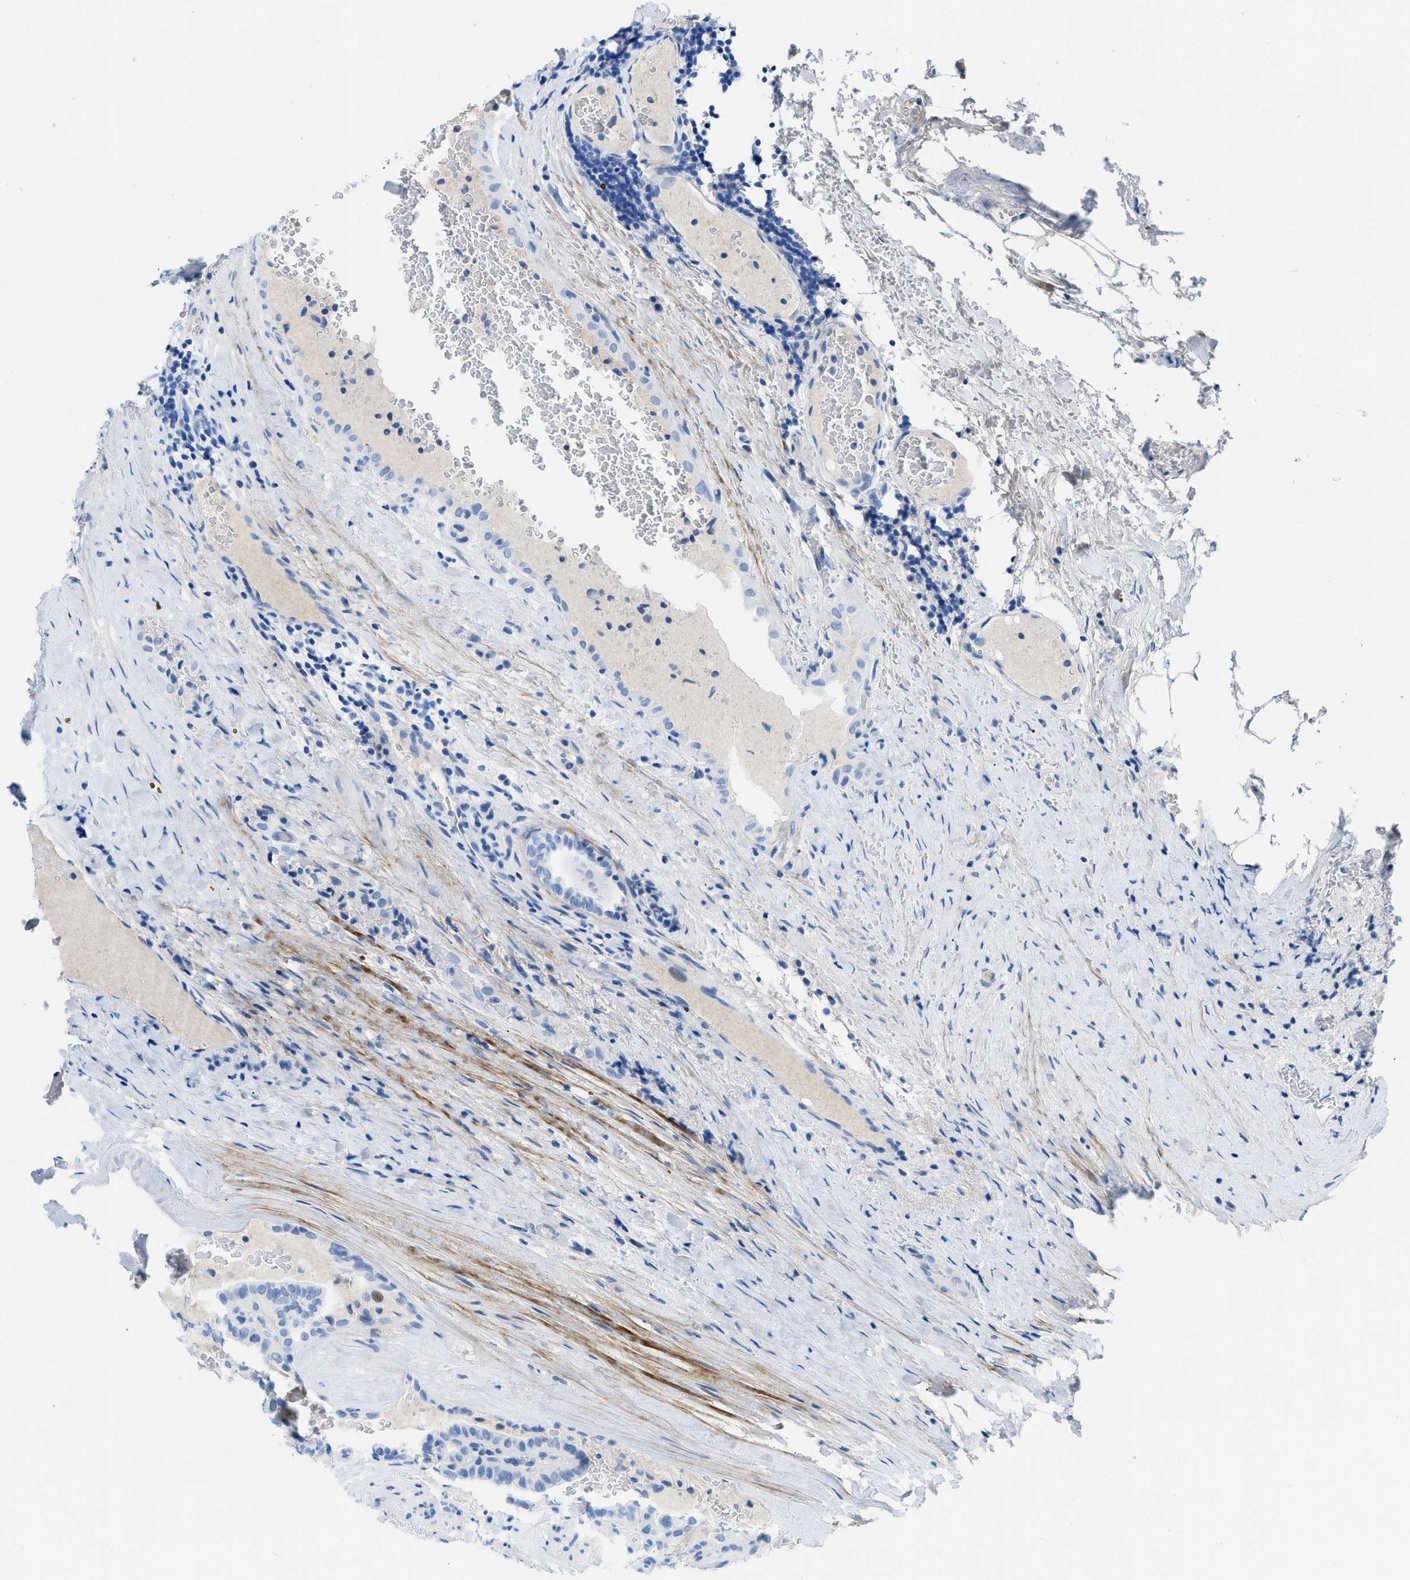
{"staining": {"intensity": "negative", "quantity": "none", "location": "none"}, "tissue": "thyroid cancer", "cell_type": "Tumor cells", "image_type": "cancer", "snomed": [{"axis": "morphology", "description": "Papillary adenocarcinoma, NOS"}, {"axis": "topography", "description": "Thyroid gland"}], "caption": "High magnification brightfield microscopy of thyroid papillary adenocarcinoma stained with DAB (brown) and counterstained with hematoxylin (blue): tumor cells show no significant expression.", "gene": "COL3A1", "patient": {"sex": "male", "age": 77}}